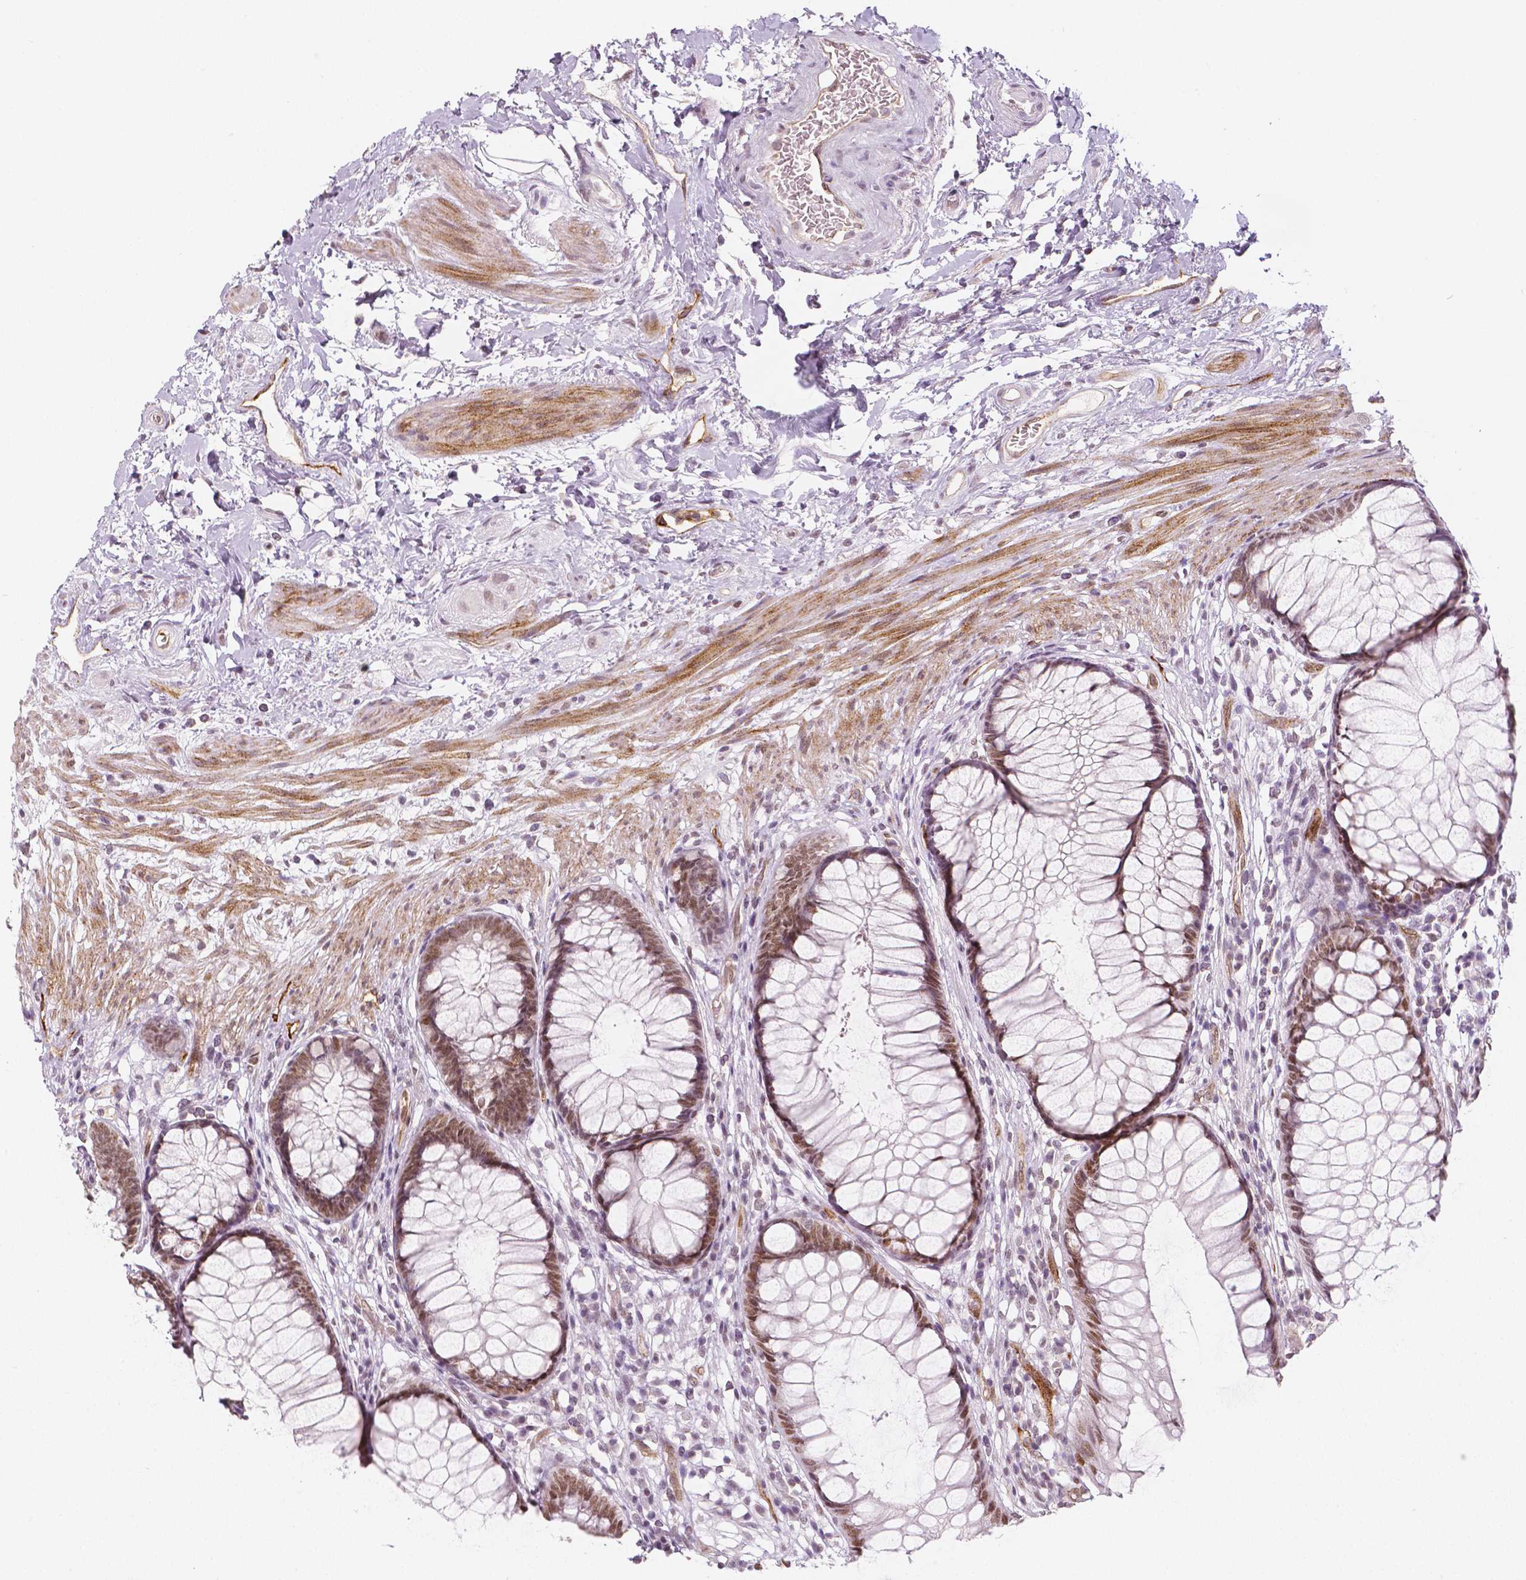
{"staining": {"intensity": "moderate", "quantity": ">75%", "location": "nuclear"}, "tissue": "rectum", "cell_type": "Glandular cells", "image_type": "normal", "snomed": [{"axis": "morphology", "description": "Normal tissue, NOS"}, {"axis": "topography", "description": "Smooth muscle"}, {"axis": "topography", "description": "Rectum"}], "caption": "Immunohistochemical staining of benign human rectum shows moderate nuclear protein positivity in approximately >75% of glandular cells.", "gene": "KDM5B", "patient": {"sex": "male", "age": 53}}